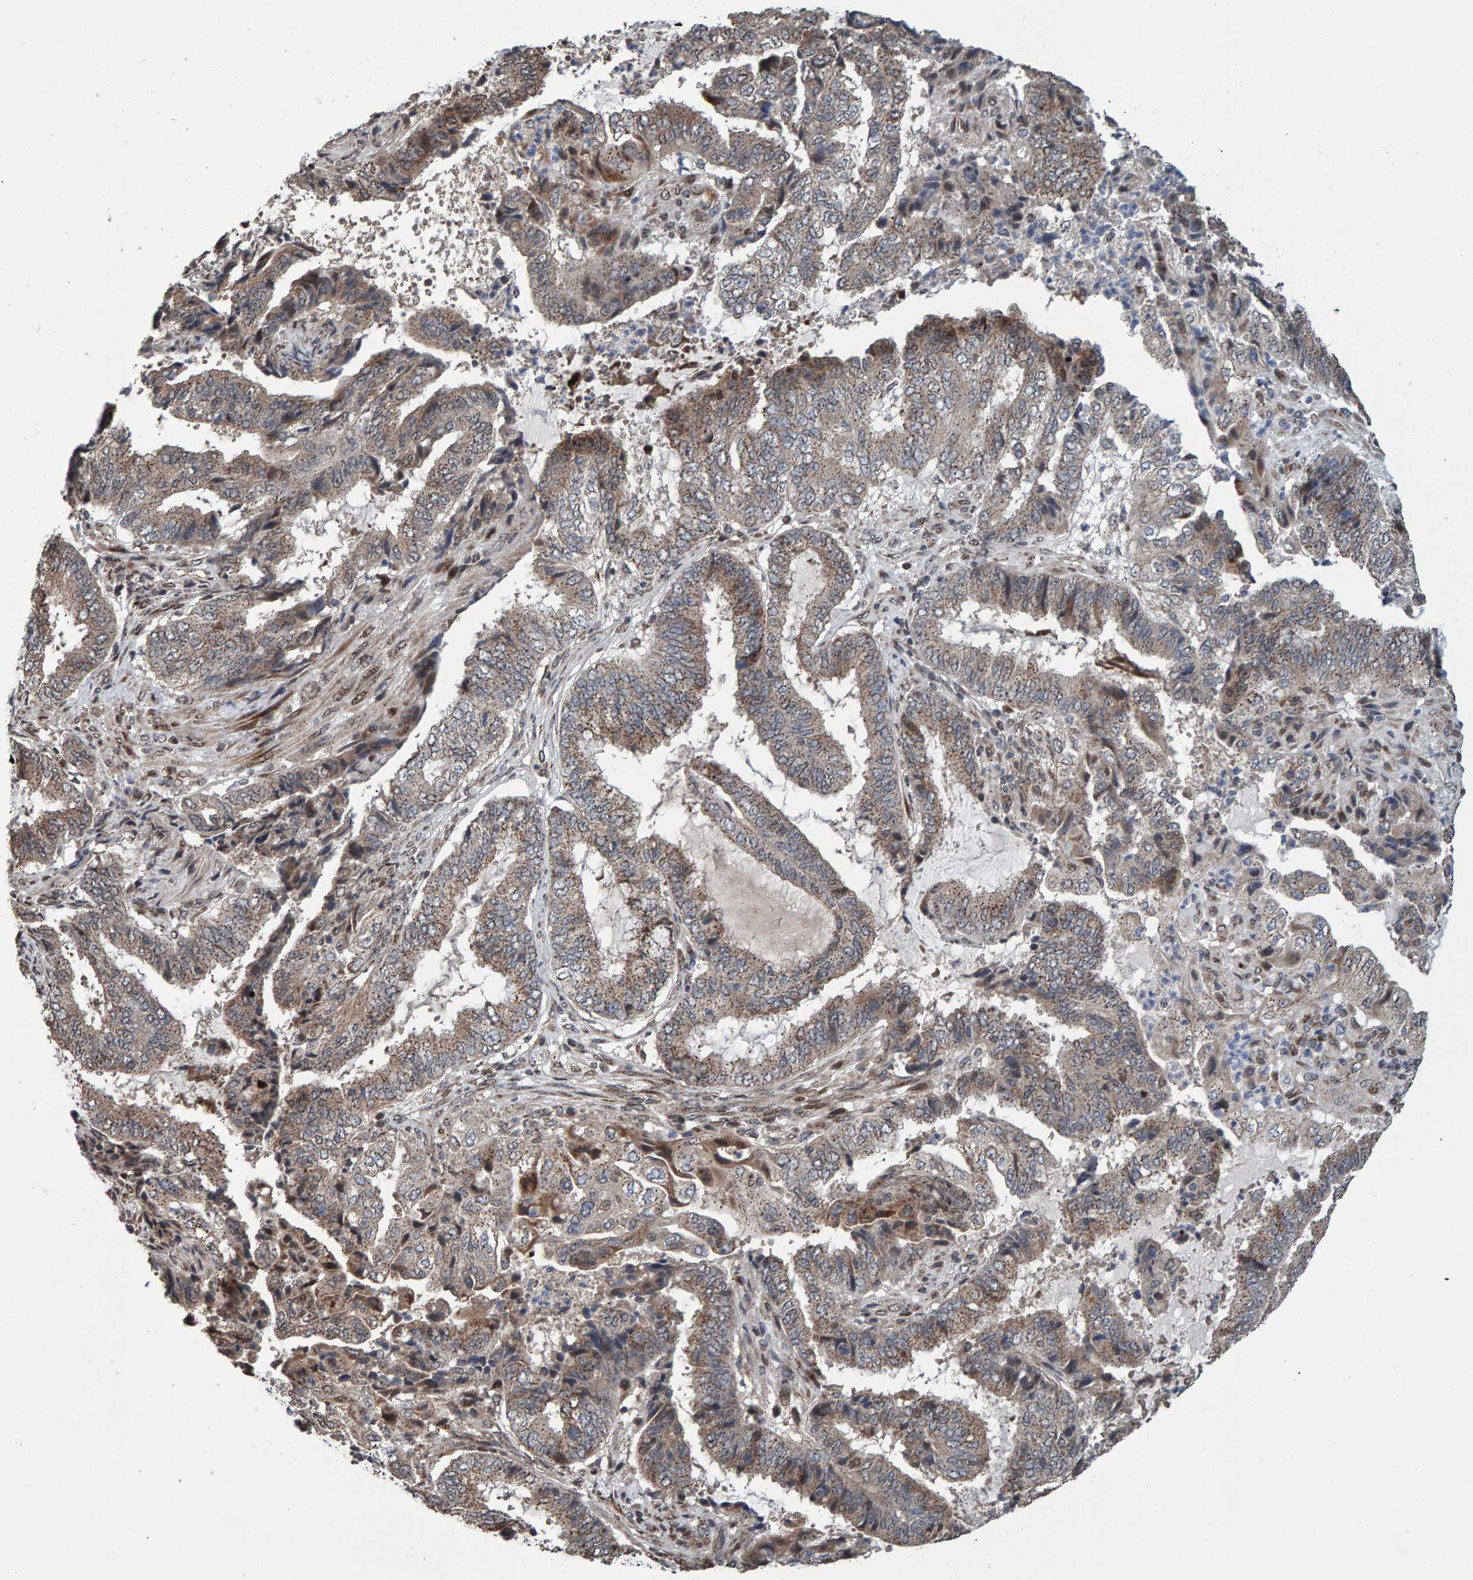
{"staining": {"intensity": "weak", "quantity": ">75%", "location": "cytoplasmic/membranous"}, "tissue": "endometrial cancer", "cell_type": "Tumor cells", "image_type": "cancer", "snomed": [{"axis": "morphology", "description": "Adenocarcinoma, NOS"}, {"axis": "topography", "description": "Endometrium"}], "caption": "Tumor cells demonstrate low levels of weak cytoplasmic/membranous expression in about >75% of cells in adenocarcinoma (endometrial).", "gene": "CCDC25", "patient": {"sex": "female", "age": 51}}